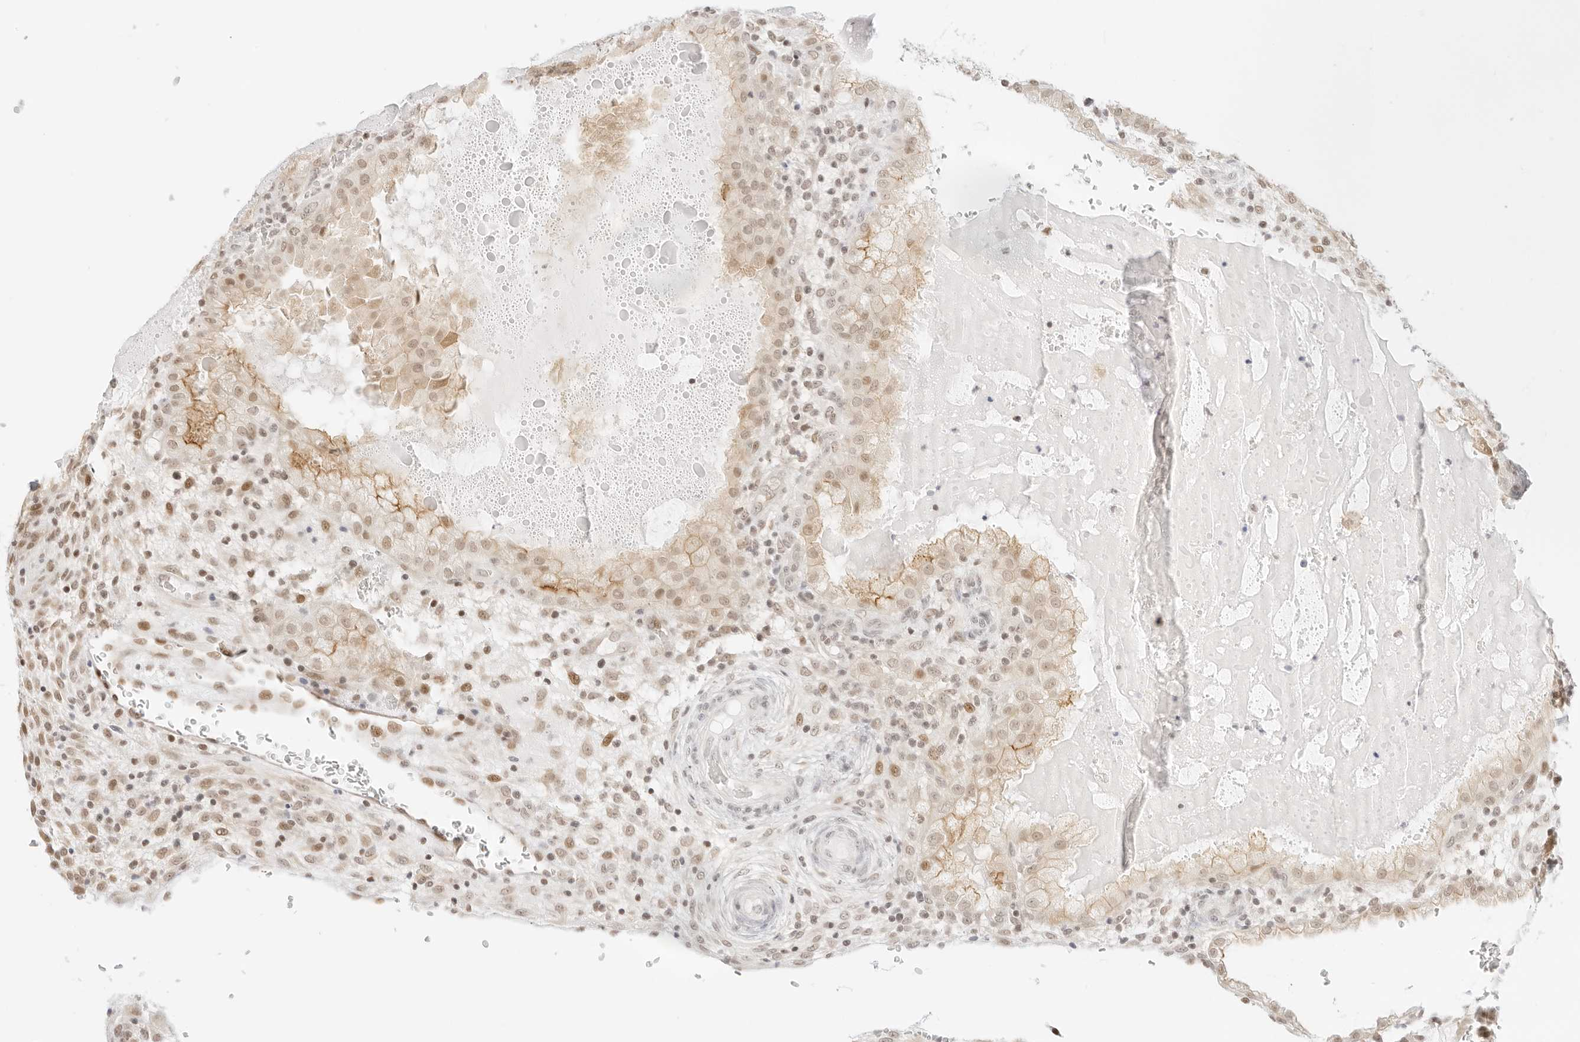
{"staining": {"intensity": "weak", "quantity": ">75%", "location": "cytoplasmic/membranous,nuclear"}, "tissue": "placenta", "cell_type": "Decidual cells", "image_type": "normal", "snomed": [{"axis": "morphology", "description": "Normal tissue, NOS"}, {"axis": "topography", "description": "Placenta"}], "caption": "This histopathology image reveals immunohistochemistry (IHC) staining of normal placenta, with low weak cytoplasmic/membranous,nuclear positivity in about >75% of decidual cells.", "gene": "GNAS", "patient": {"sex": "female", "age": 35}}